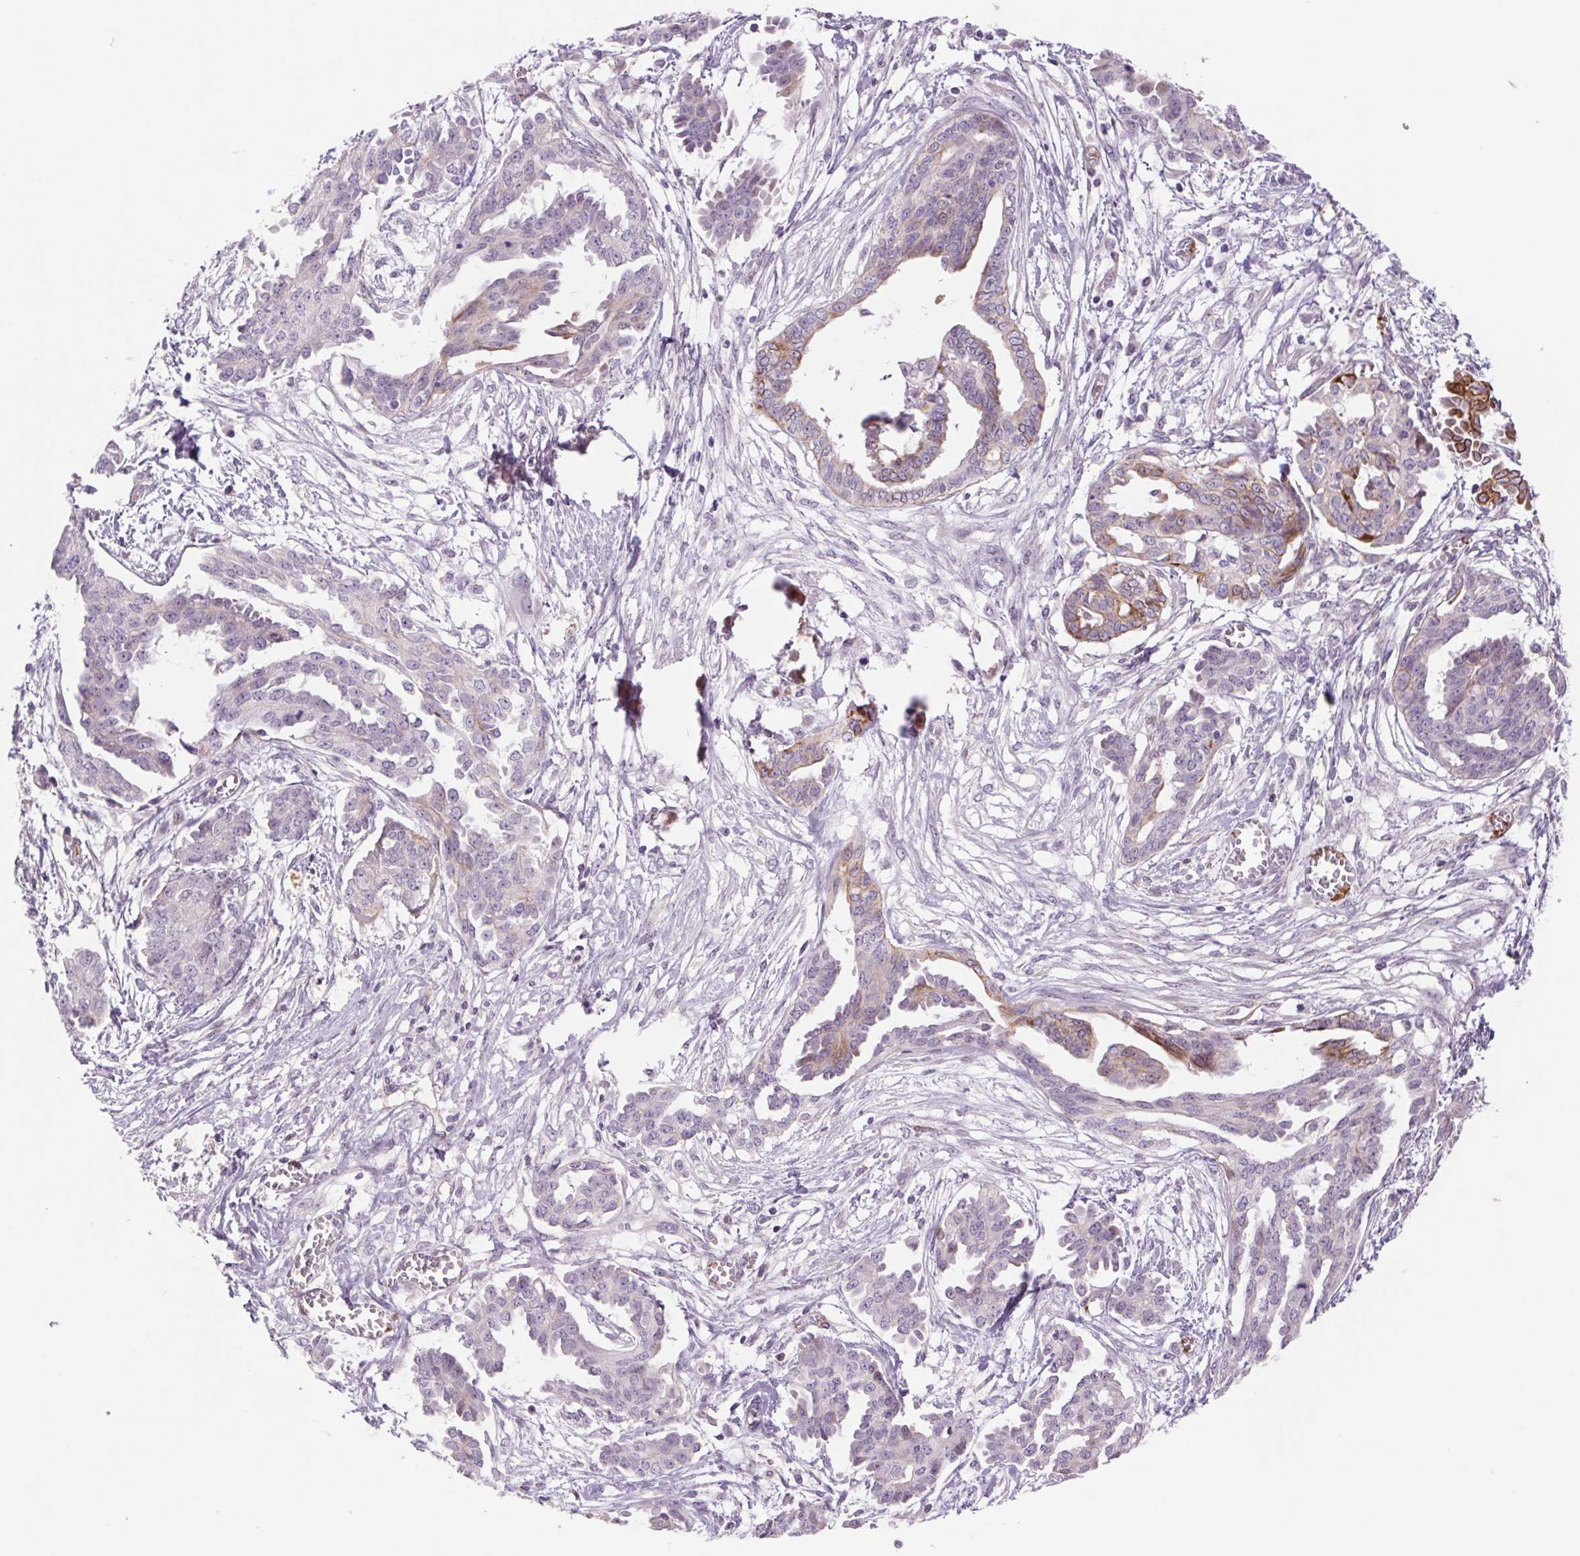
{"staining": {"intensity": "moderate", "quantity": "<25%", "location": "cytoplasmic/membranous"}, "tissue": "ovarian cancer", "cell_type": "Tumor cells", "image_type": "cancer", "snomed": [{"axis": "morphology", "description": "Cystadenocarcinoma, serous, NOS"}, {"axis": "topography", "description": "Ovary"}], "caption": "Human ovarian cancer stained for a protein (brown) demonstrates moderate cytoplasmic/membranous positive positivity in about <25% of tumor cells.", "gene": "MS4A13", "patient": {"sex": "female", "age": 71}}